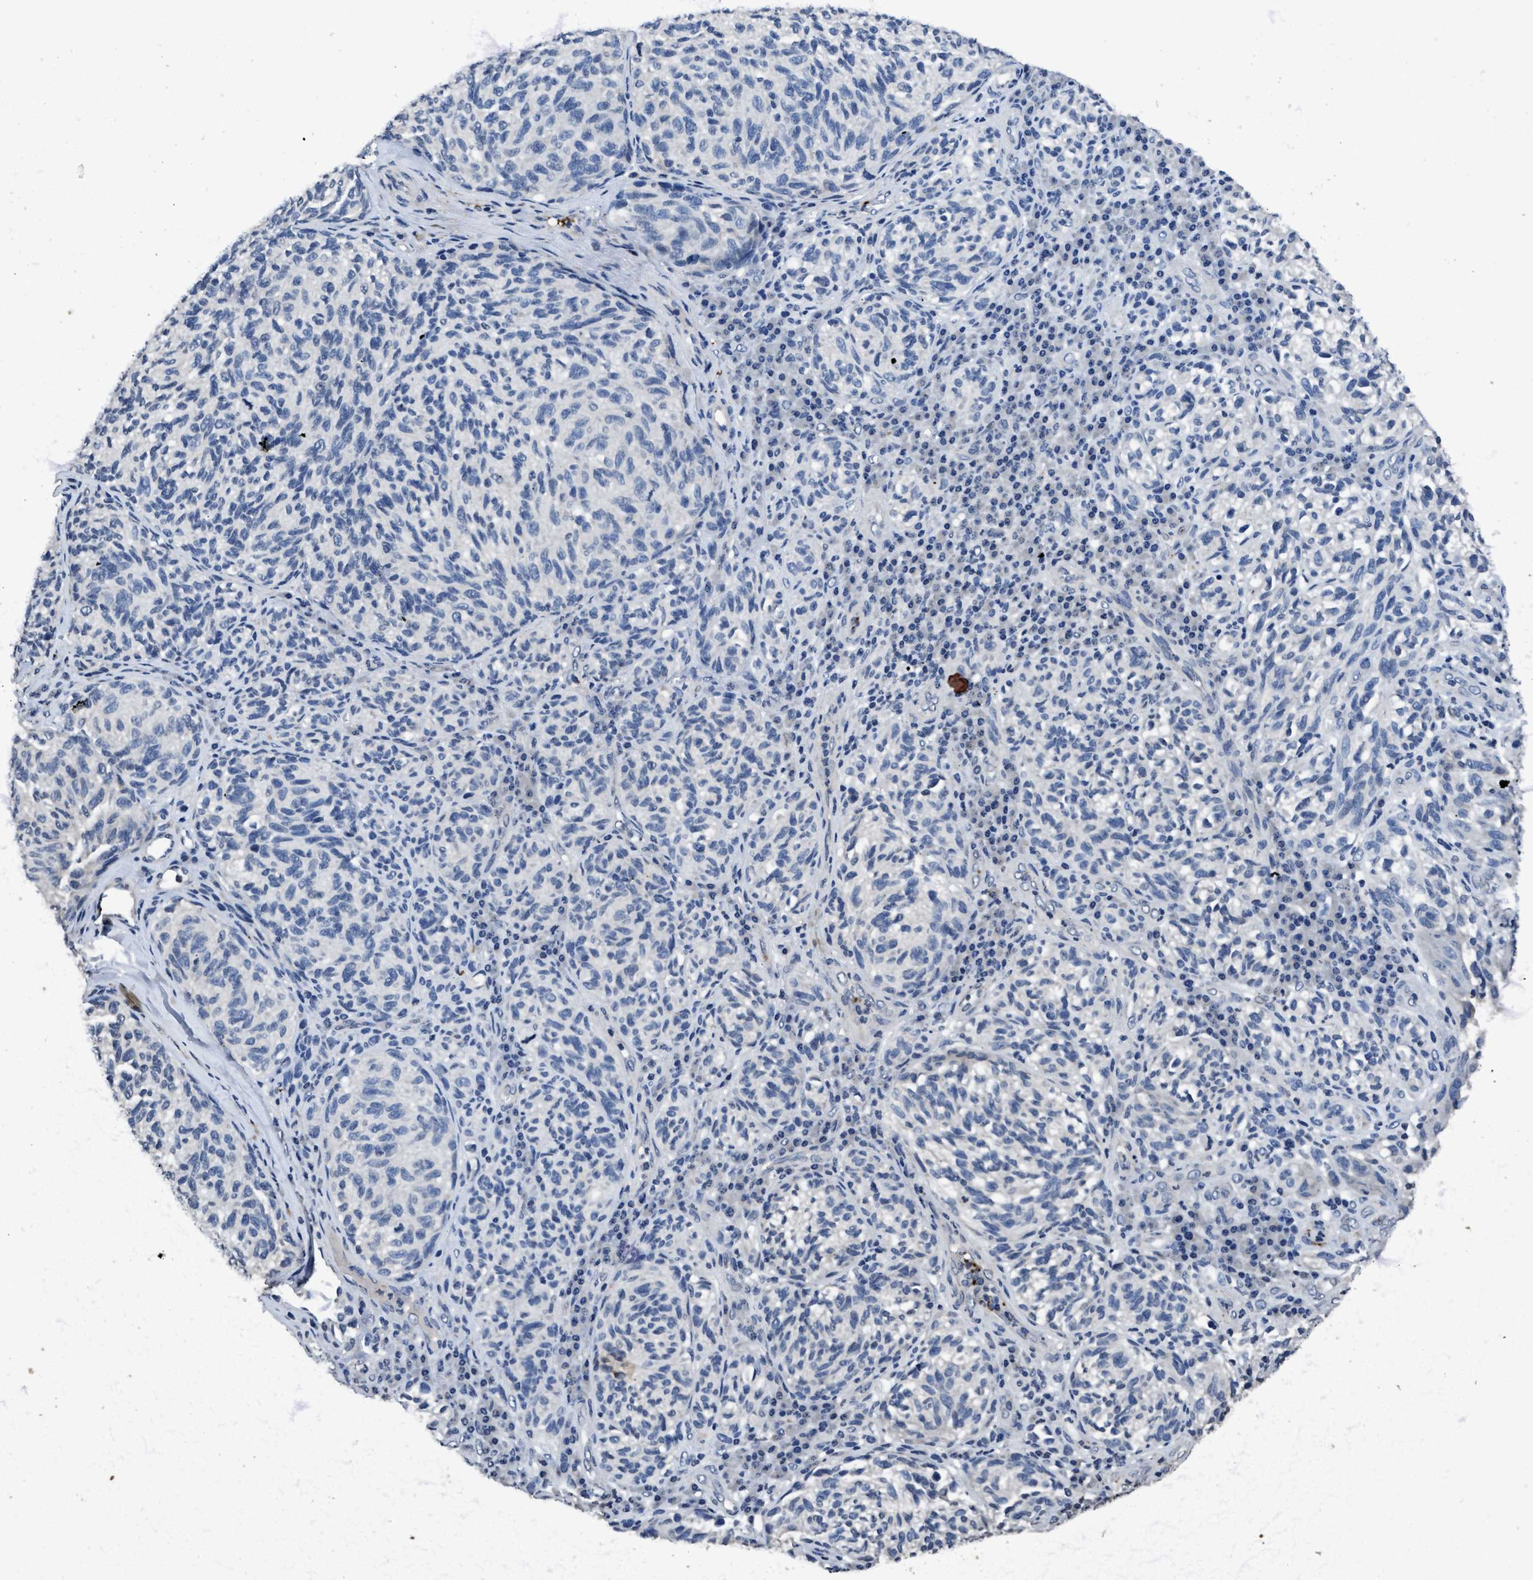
{"staining": {"intensity": "negative", "quantity": "none", "location": "none"}, "tissue": "melanoma", "cell_type": "Tumor cells", "image_type": "cancer", "snomed": [{"axis": "morphology", "description": "Malignant melanoma, NOS"}, {"axis": "topography", "description": "Skin"}], "caption": "Immunohistochemistry of human melanoma exhibits no expression in tumor cells. (IHC, brightfield microscopy, high magnification).", "gene": "ITGA2B", "patient": {"sex": "female", "age": 73}}